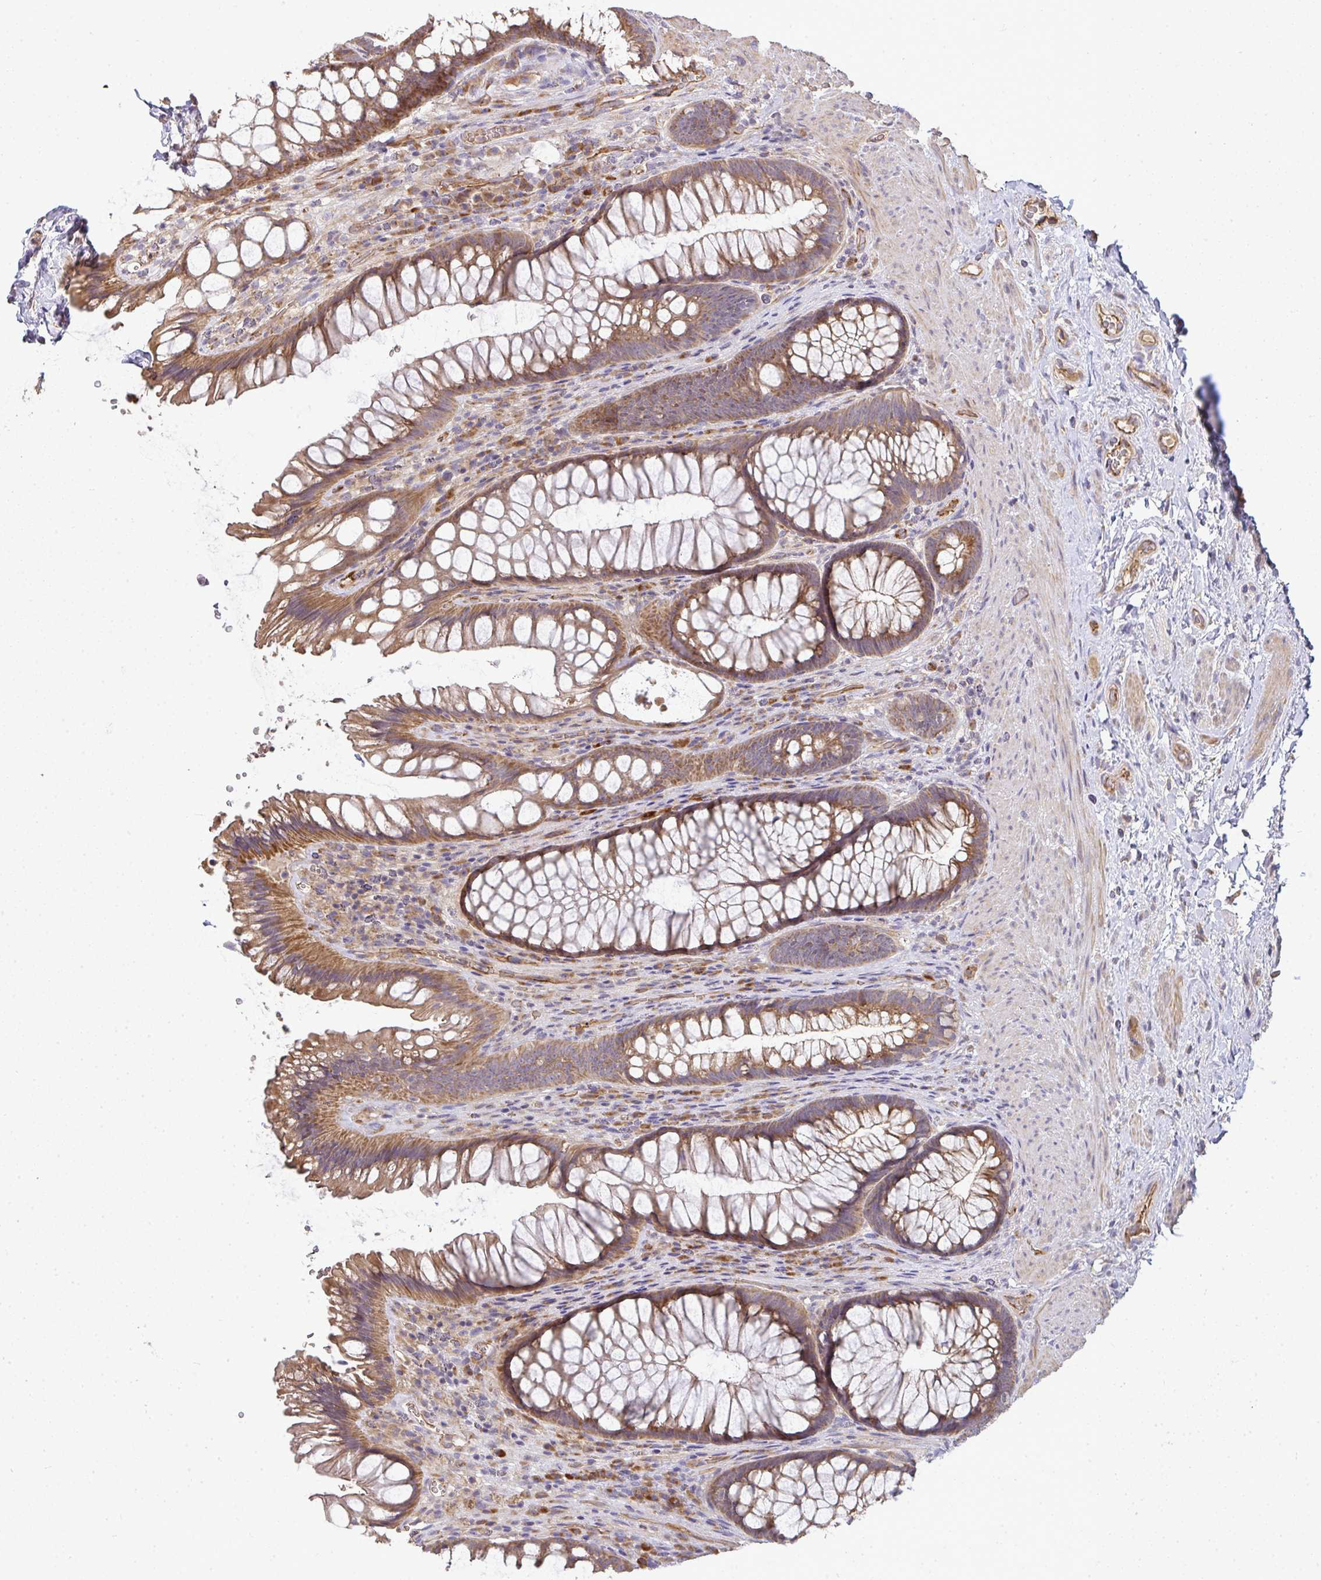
{"staining": {"intensity": "moderate", "quantity": ">75%", "location": "cytoplasmic/membranous"}, "tissue": "rectum", "cell_type": "Glandular cells", "image_type": "normal", "snomed": [{"axis": "morphology", "description": "Normal tissue, NOS"}, {"axis": "topography", "description": "Rectum"}], "caption": "Moderate cytoplasmic/membranous expression for a protein is appreciated in about >75% of glandular cells of benign rectum using immunohistochemistry.", "gene": "B4GALT6", "patient": {"sex": "male", "age": 53}}